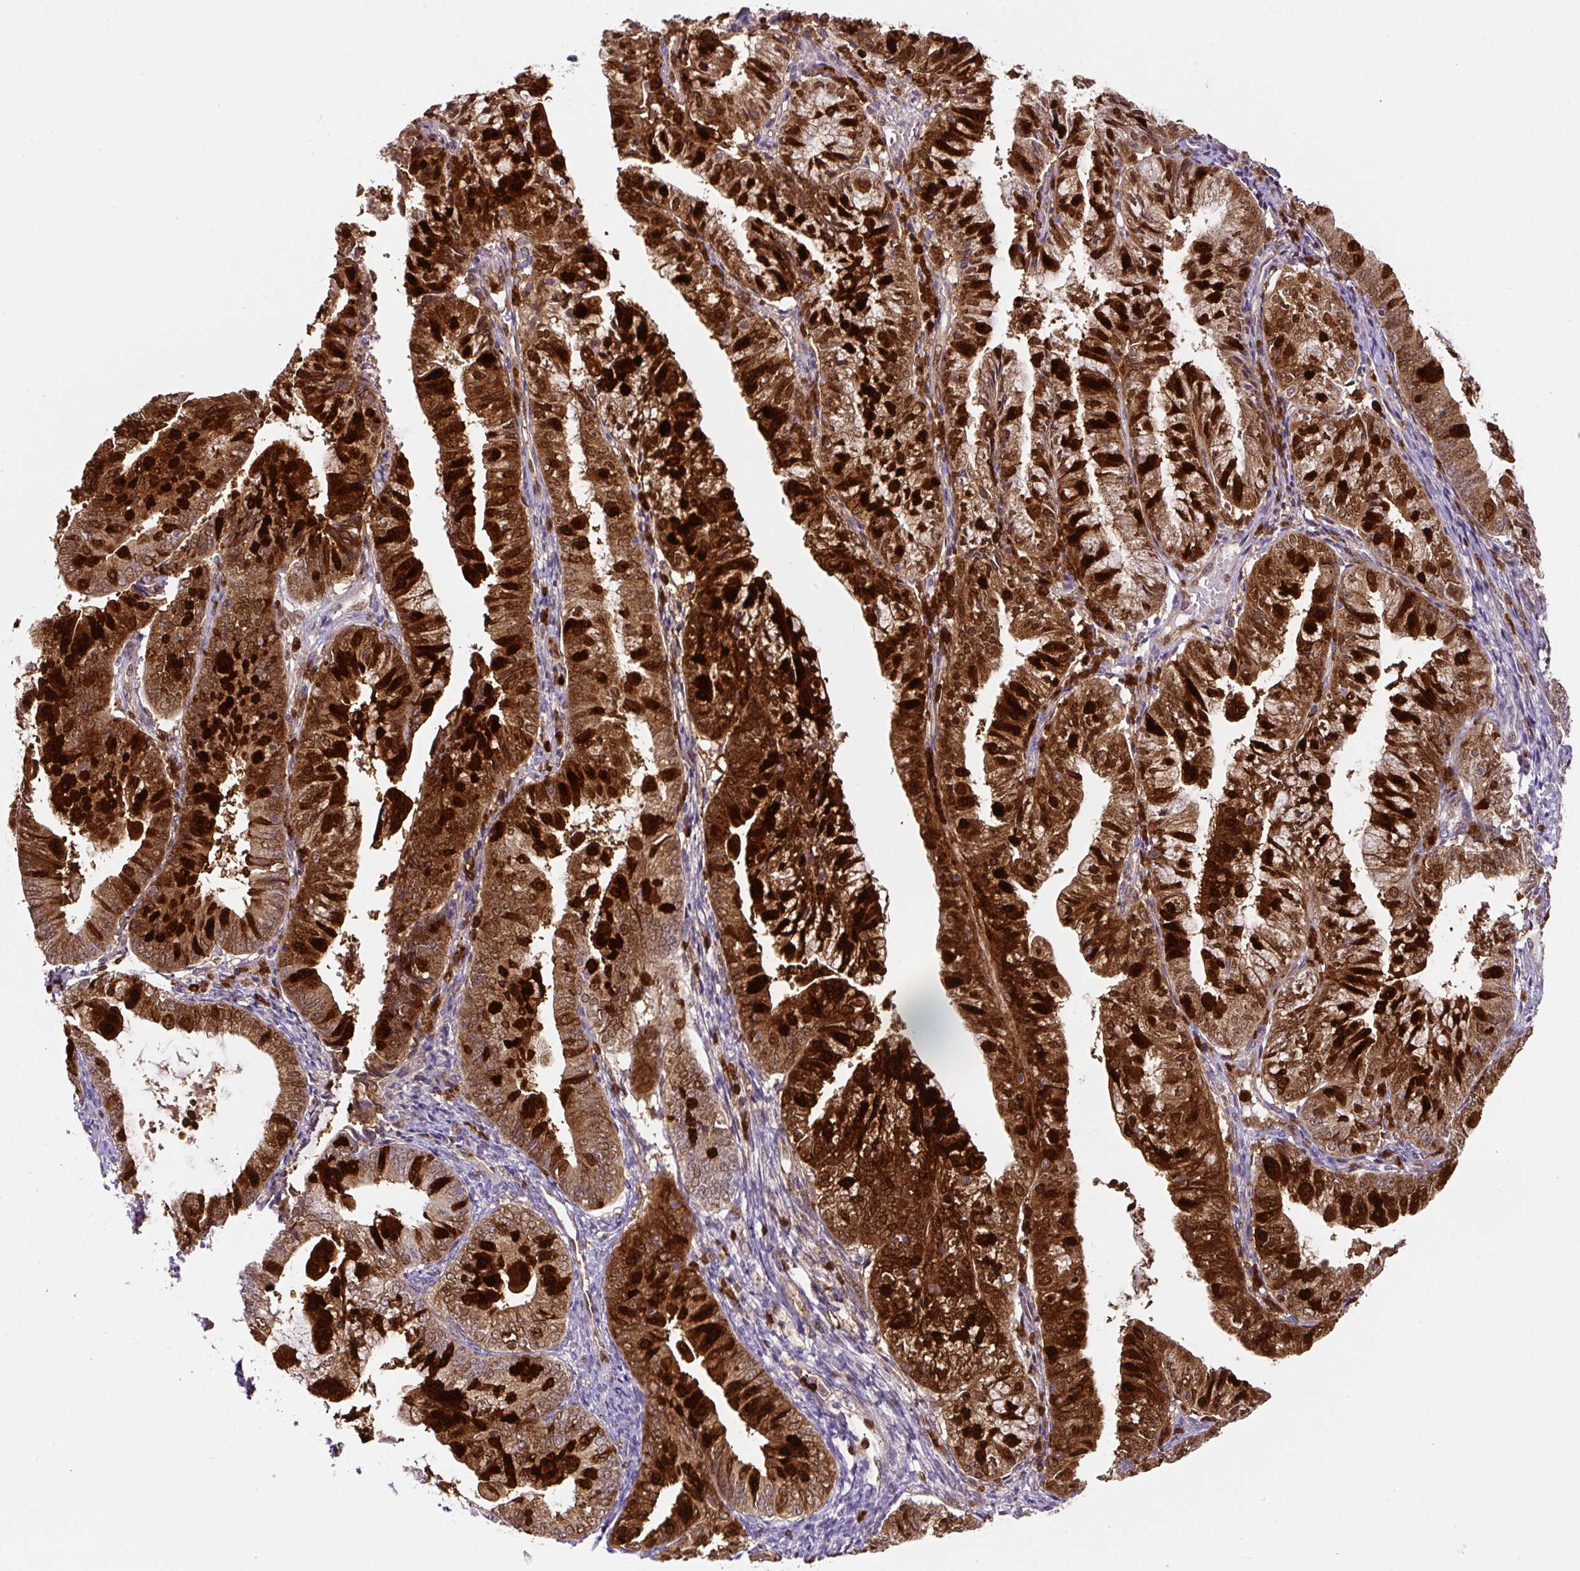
{"staining": {"intensity": "strong", "quantity": "25%-75%", "location": "cytoplasmic/membranous,nuclear"}, "tissue": "endometrial cancer", "cell_type": "Tumor cells", "image_type": "cancer", "snomed": [{"axis": "morphology", "description": "Adenocarcinoma, NOS"}, {"axis": "topography", "description": "Endometrium"}], "caption": "Protein staining reveals strong cytoplasmic/membranous and nuclear expression in approximately 25%-75% of tumor cells in adenocarcinoma (endometrial). (IHC, brightfield microscopy, high magnification).", "gene": "ANXA1", "patient": {"sex": "female", "age": 55}}